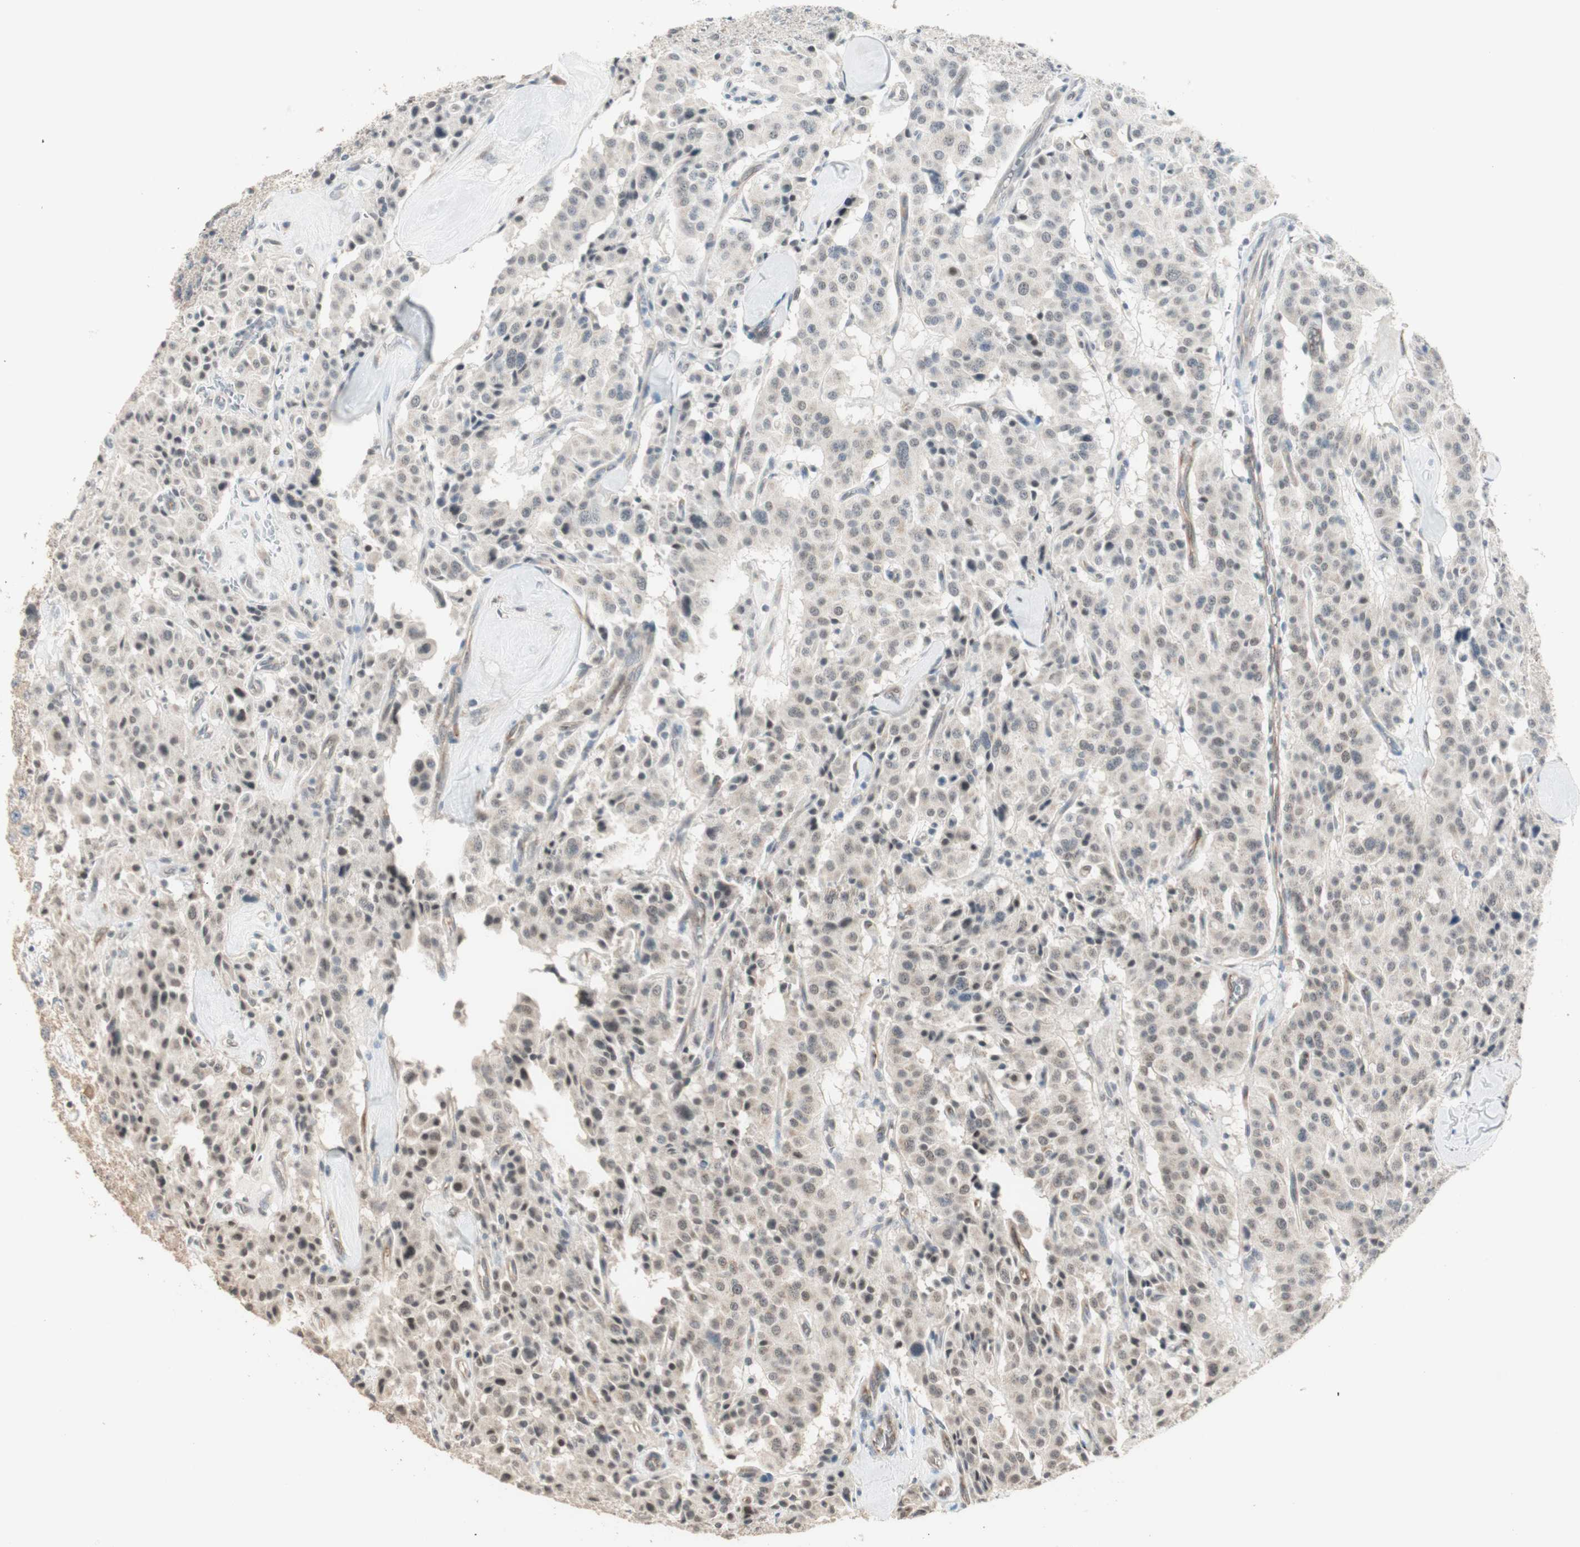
{"staining": {"intensity": "weak", "quantity": "25%-75%", "location": "cytoplasmic/membranous"}, "tissue": "carcinoid", "cell_type": "Tumor cells", "image_type": "cancer", "snomed": [{"axis": "morphology", "description": "Carcinoid, malignant, NOS"}, {"axis": "topography", "description": "Lung"}], "caption": "Human carcinoid stained with a protein marker reveals weak staining in tumor cells.", "gene": "TASOR", "patient": {"sex": "male", "age": 30}}